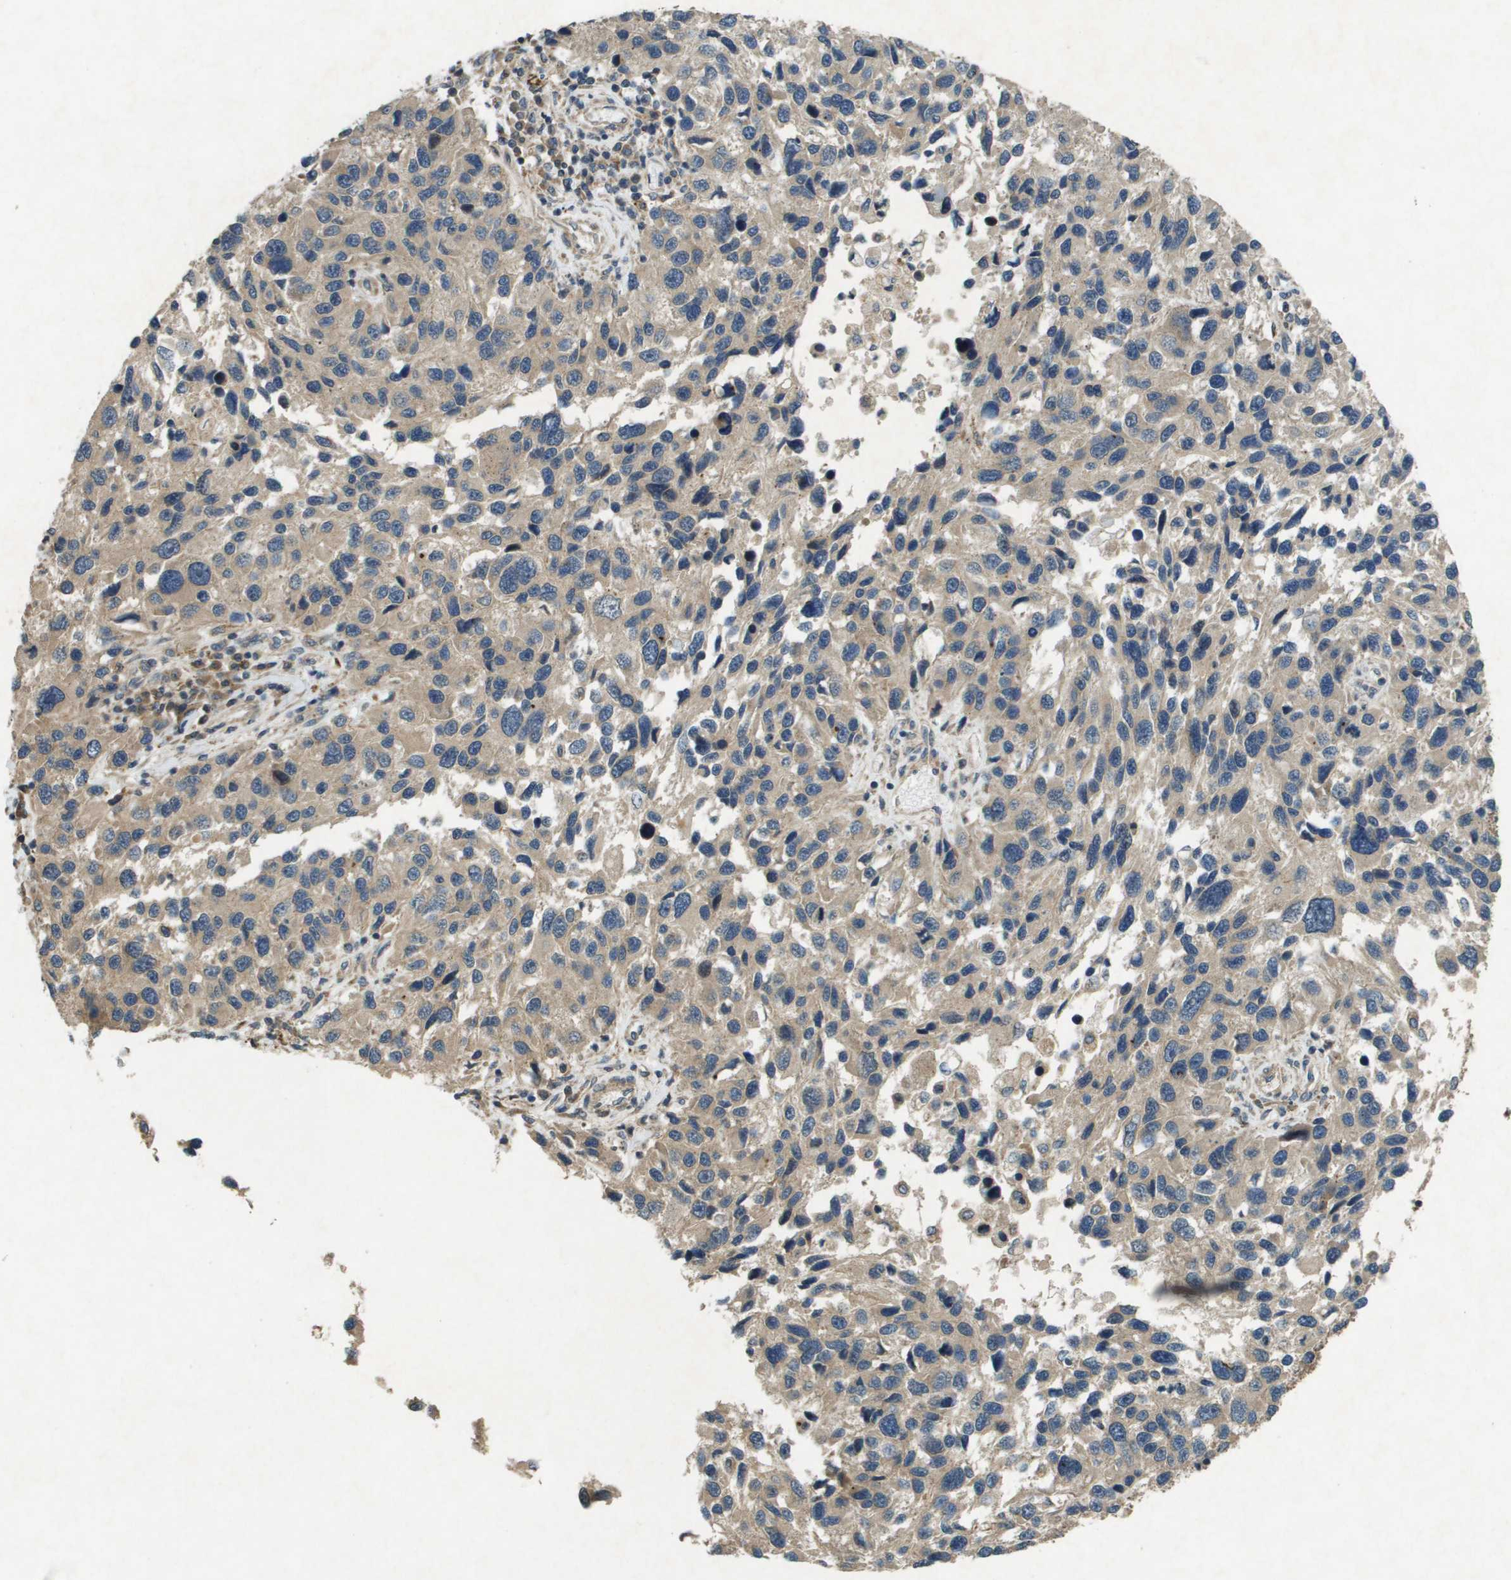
{"staining": {"intensity": "weak", "quantity": "<25%", "location": "cytoplasmic/membranous"}, "tissue": "melanoma", "cell_type": "Tumor cells", "image_type": "cancer", "snomed": [{"axis": "morphology", "description": "Malignant melanoma, NOS"}, {"axis": "topography", "description": "Skin"}], "caption": "There is no significant staining in tumor cells of melanoma.", "gene": "CDKN2C", "patient": {"sex": "male", "age": 53}}